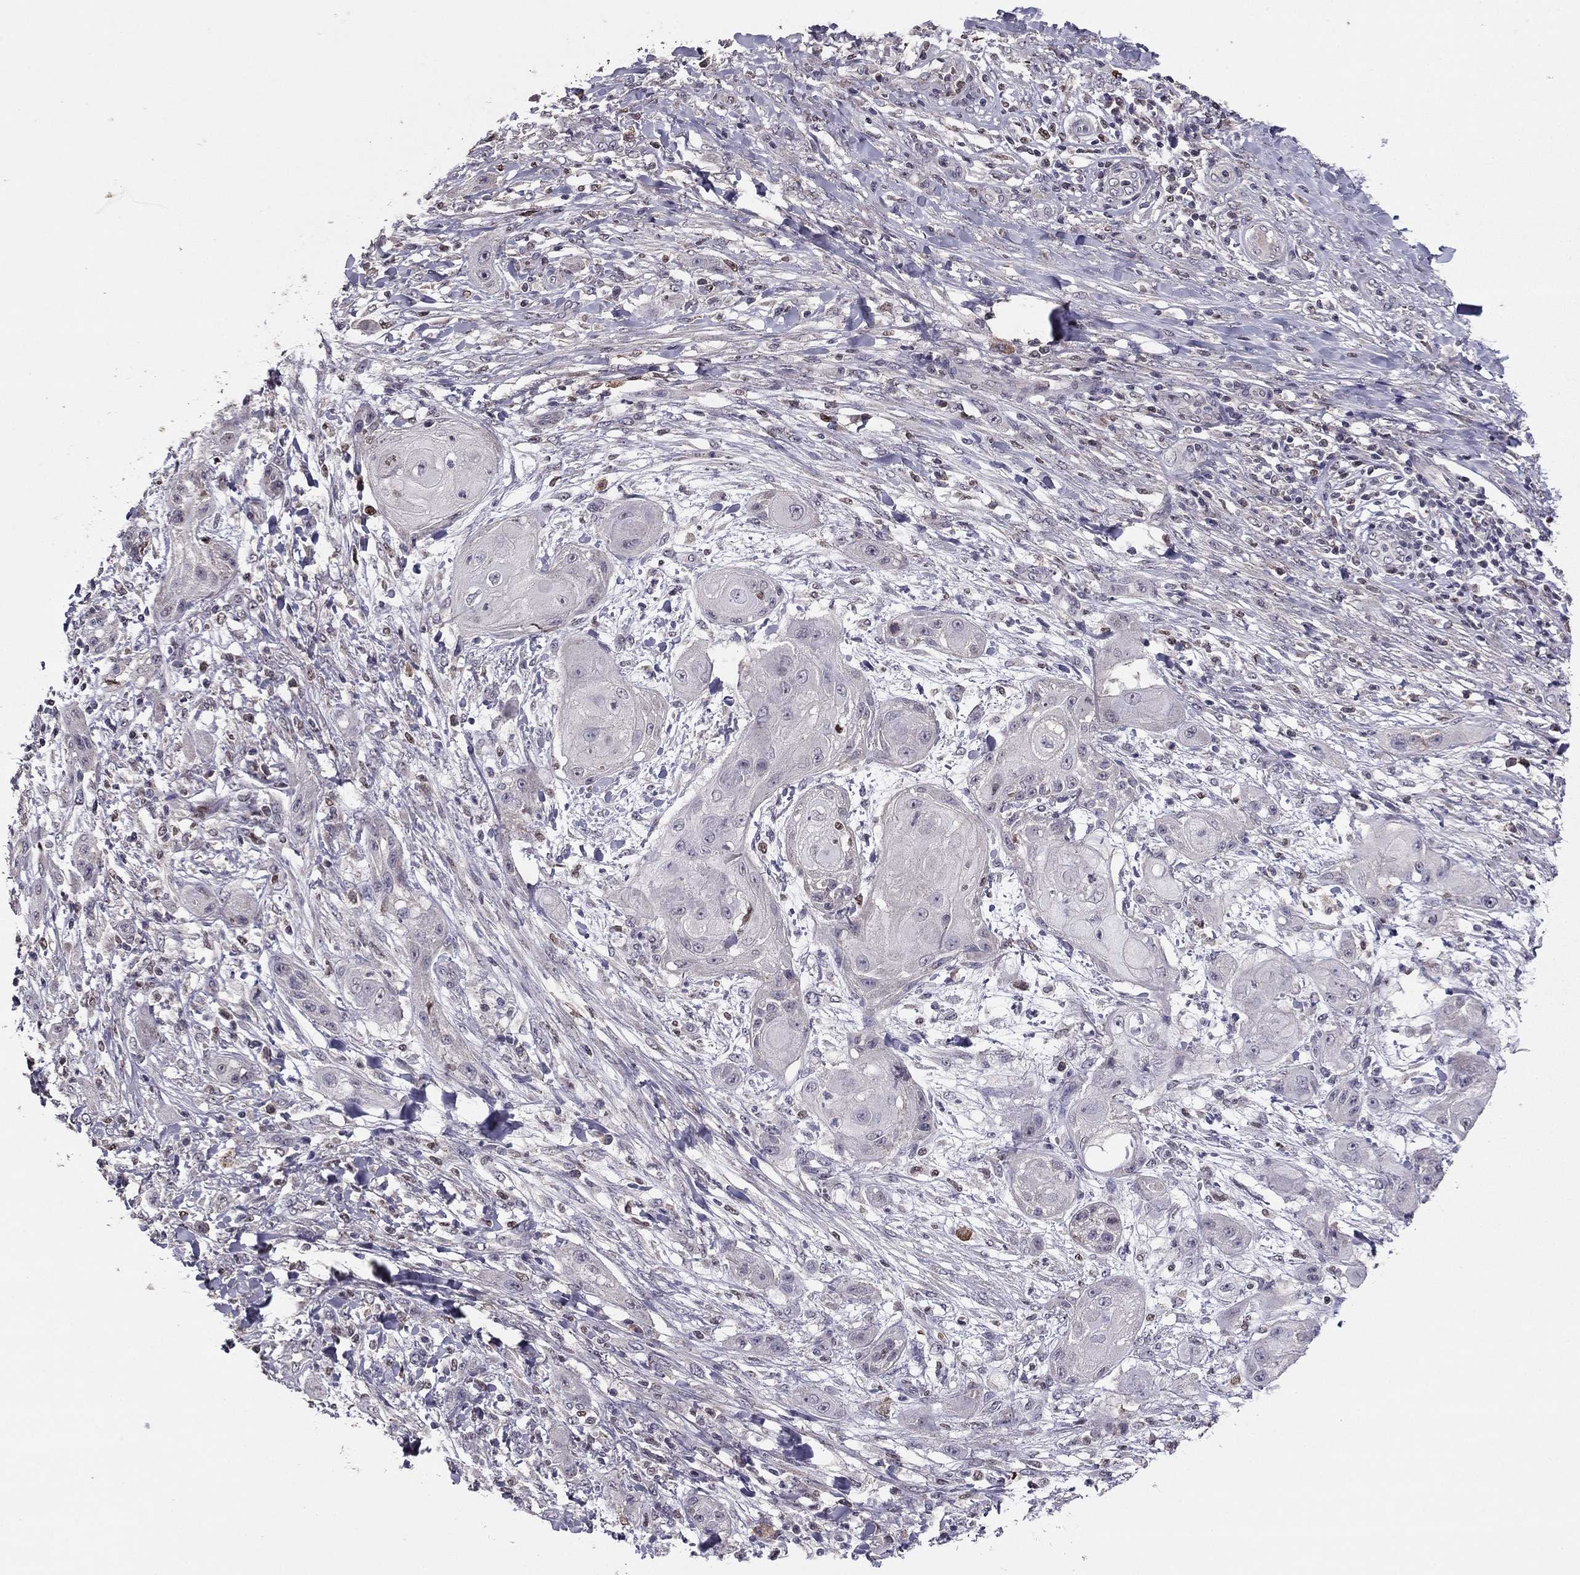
{"staining": {"intensity": "negative", "quantity": "none", "location": "none"}, "tissue": "skin cancer", "cell_type": "Tumor cells", "image_type": "cancer", "snomed": [{"axis": "morphology", "description": "Squamous cell carcinoma, NOS"}, {"axis": "topography", "description": "Skin"}], "caption": "Tumor cells are negative for protein expression in human skin squamous cell carcinoma.", "gene": "HCN1", "patient": {"sex": "male", "age": 62}}